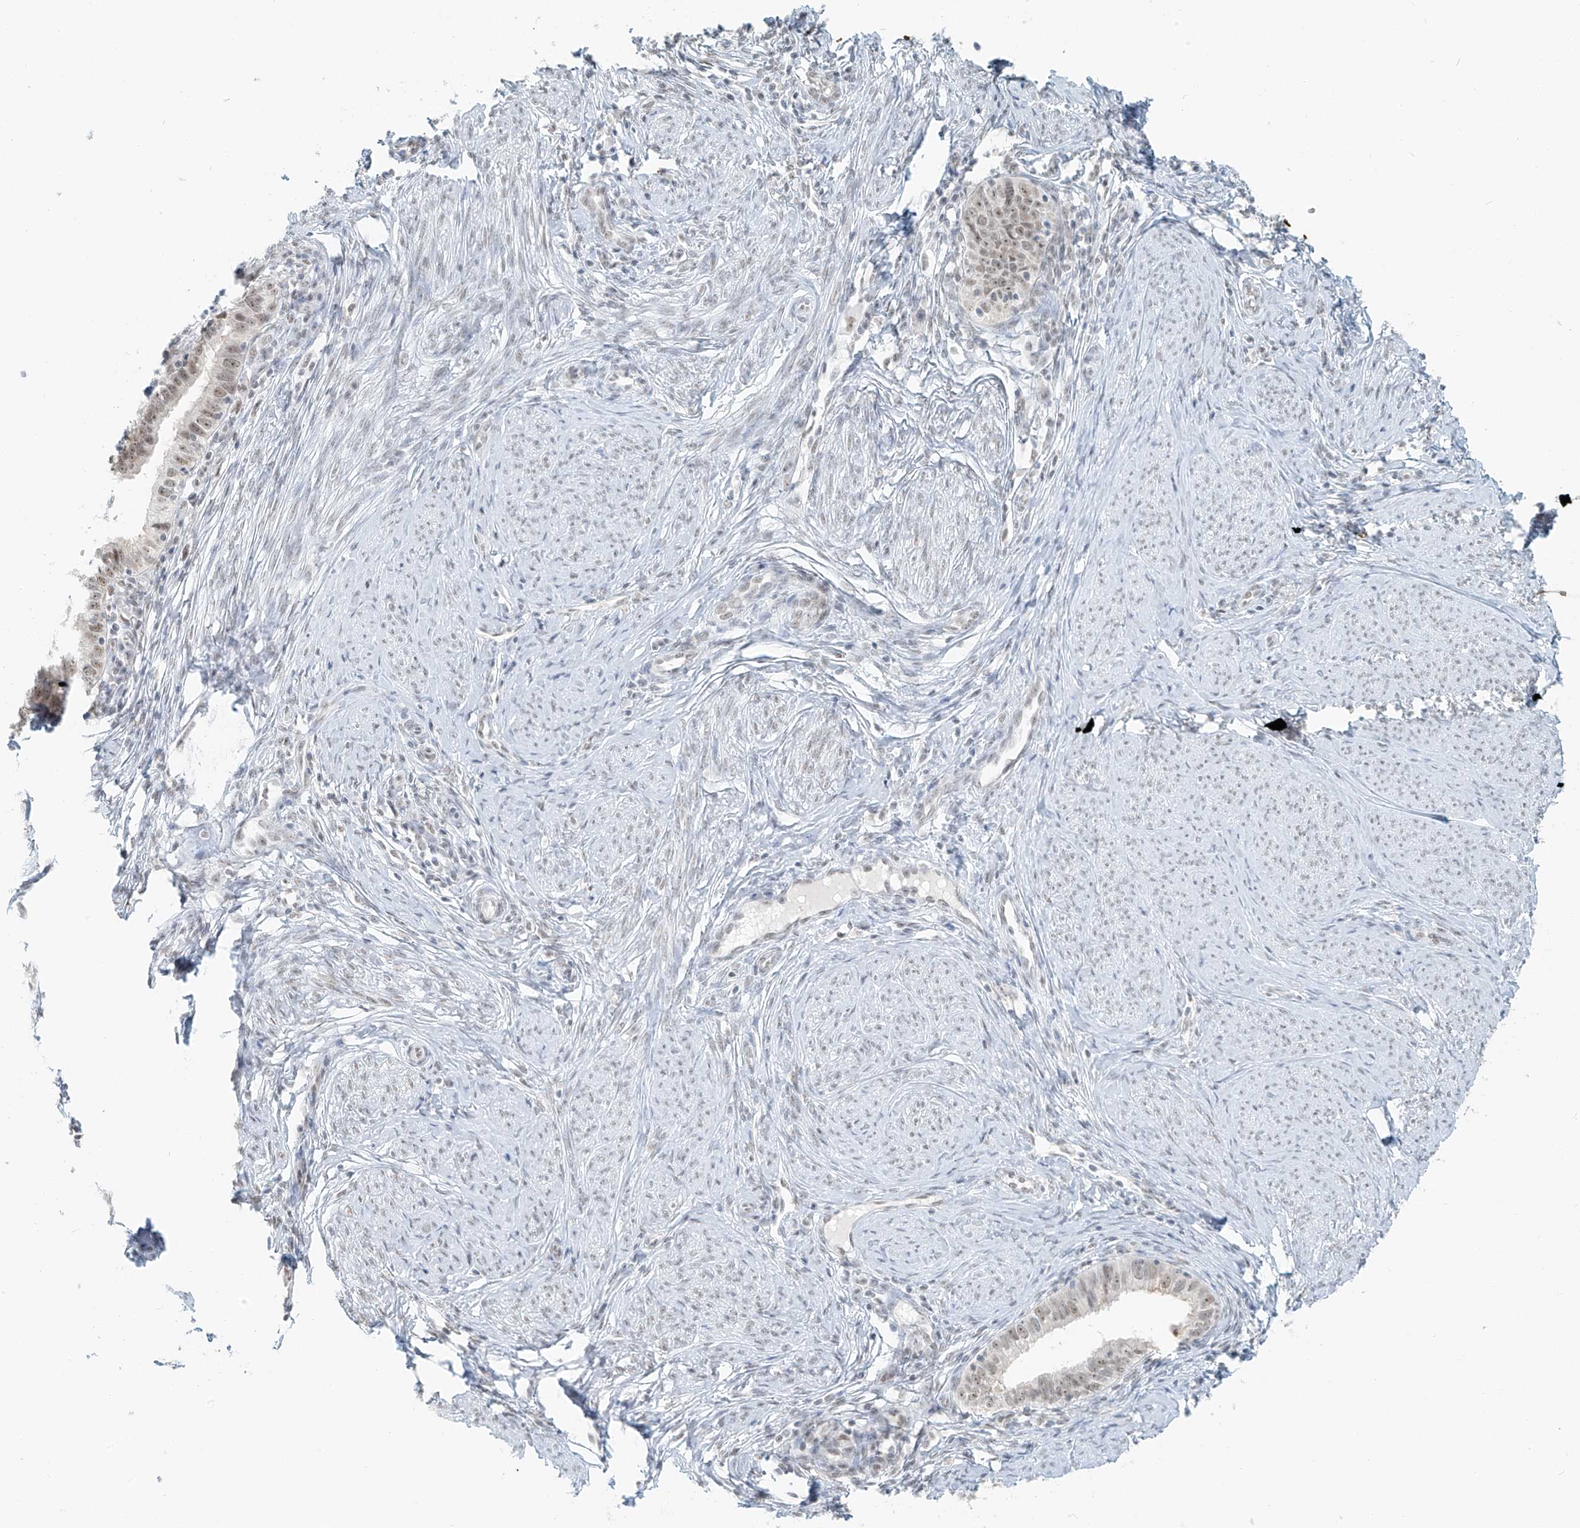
{"staining": {"intensity": "weak", "quantity": ">75%", "location": "nuclear"}, "tissue": "cervical cancer", "cell_type": "Tumor cells", "image_type": "cancer", "snomed": [{"axis": "morphology", "description": "Adenocarcinoma, NOS"}, {"axis": "topography", "description": "Cervix"}], "caption": "IHC micrograph of neoplastic tissue: human cervical cancer (adenocarcinoma) stained using IHC shows low levels of weak protein expression localized specifically in the nuclear of tumor cells, appearing as a nuclear brown color.", "gene": "PGC", "patient": {"sex": "female", "age": 36}}